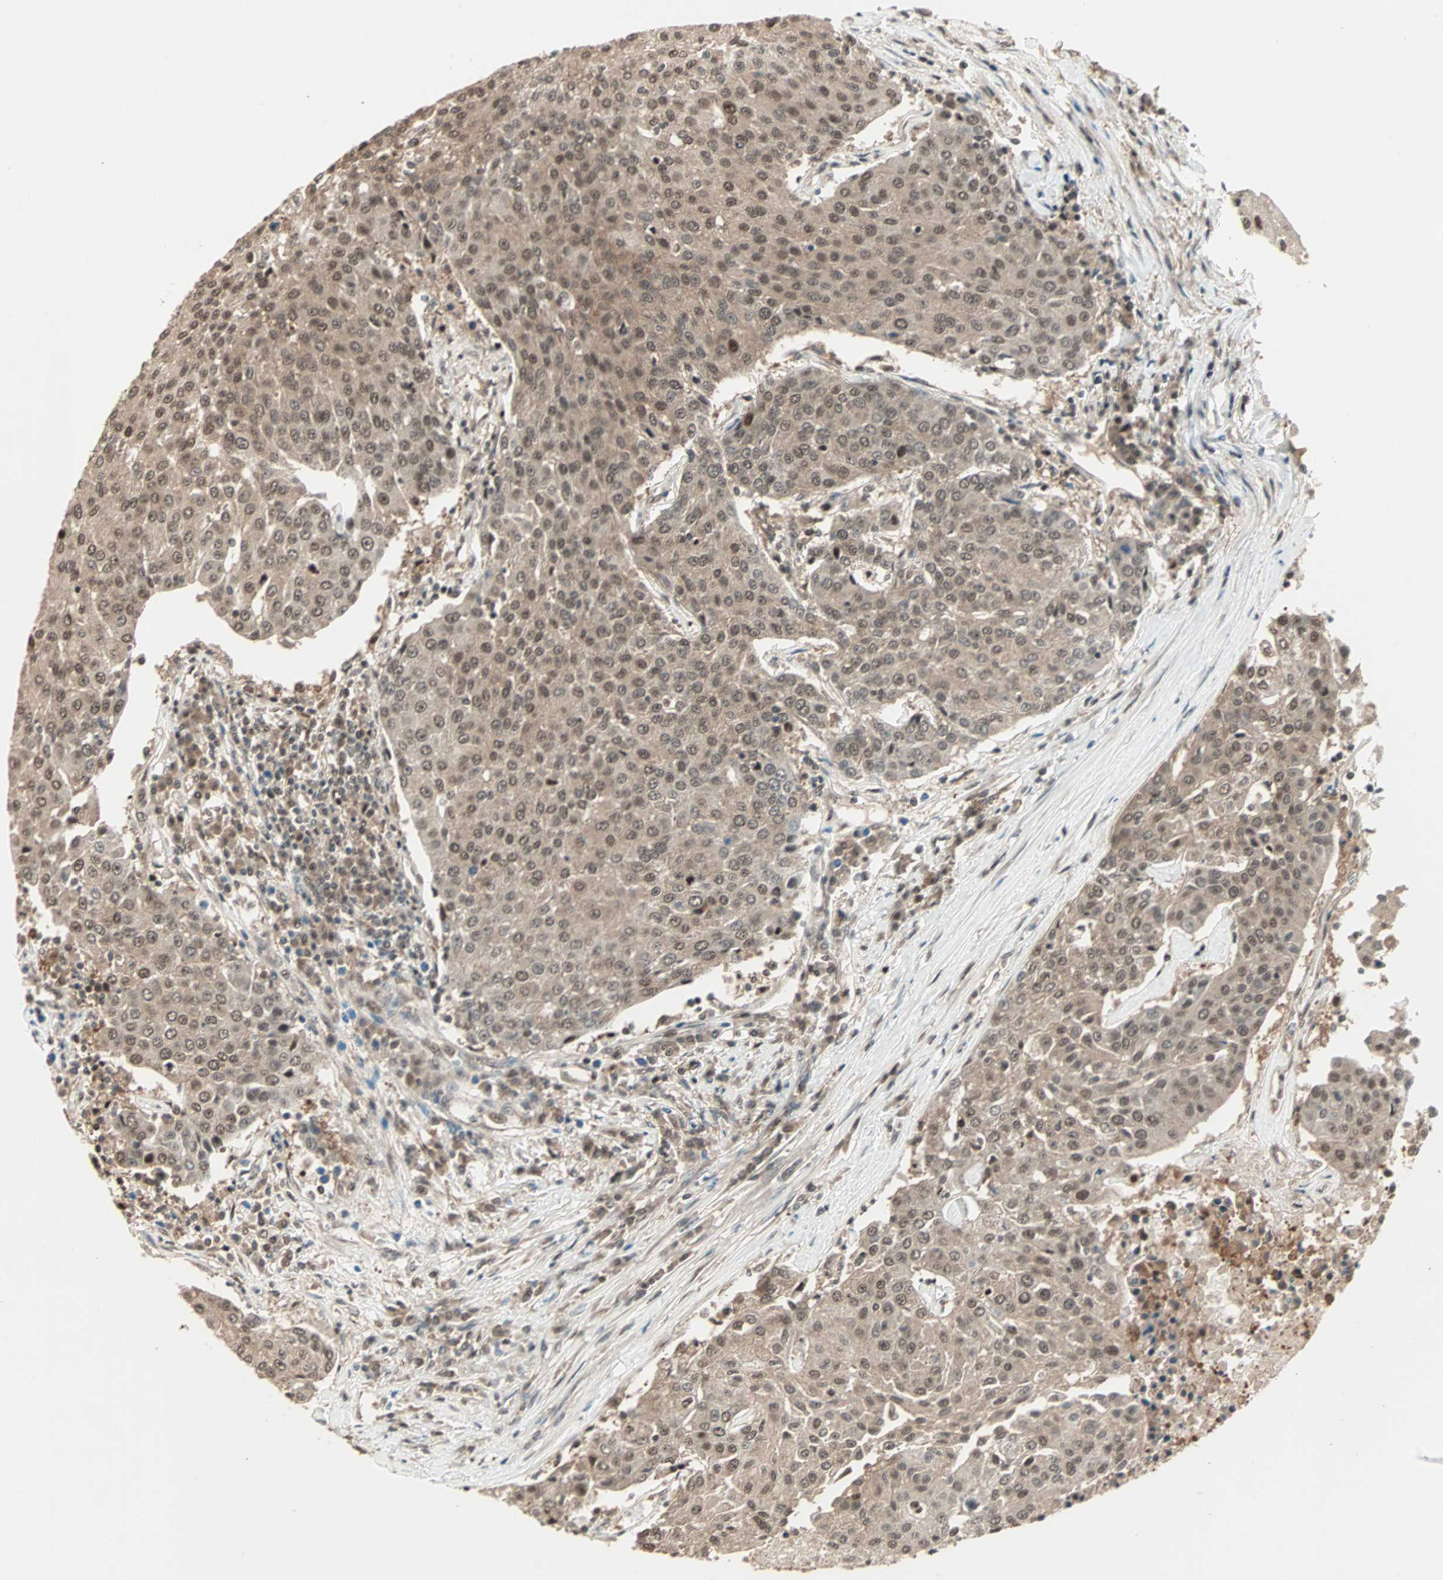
{"staining": {"intensity": "moderate", "quantity": ">75%", "location": "cytoplasmic/membranous,nuclear"}, "tissue": "urothelial cancer", "cell_type": "Tumor cells", "image_type": "cancer", "snomed": [{"axis": "morphology", "description": "Urothelial carcinoma, High grade"}, {"axis": "topography", "description": "Urinary bladder"}], "caption": "Brown immunohistochemical staining in urothelial cancer demonstrates moderate cytoplasmic/membranous and nuclear staining in about >75% of tumor cells.", "gene": "ZNF701", "patient": {"sex": "female", "age": 85}}